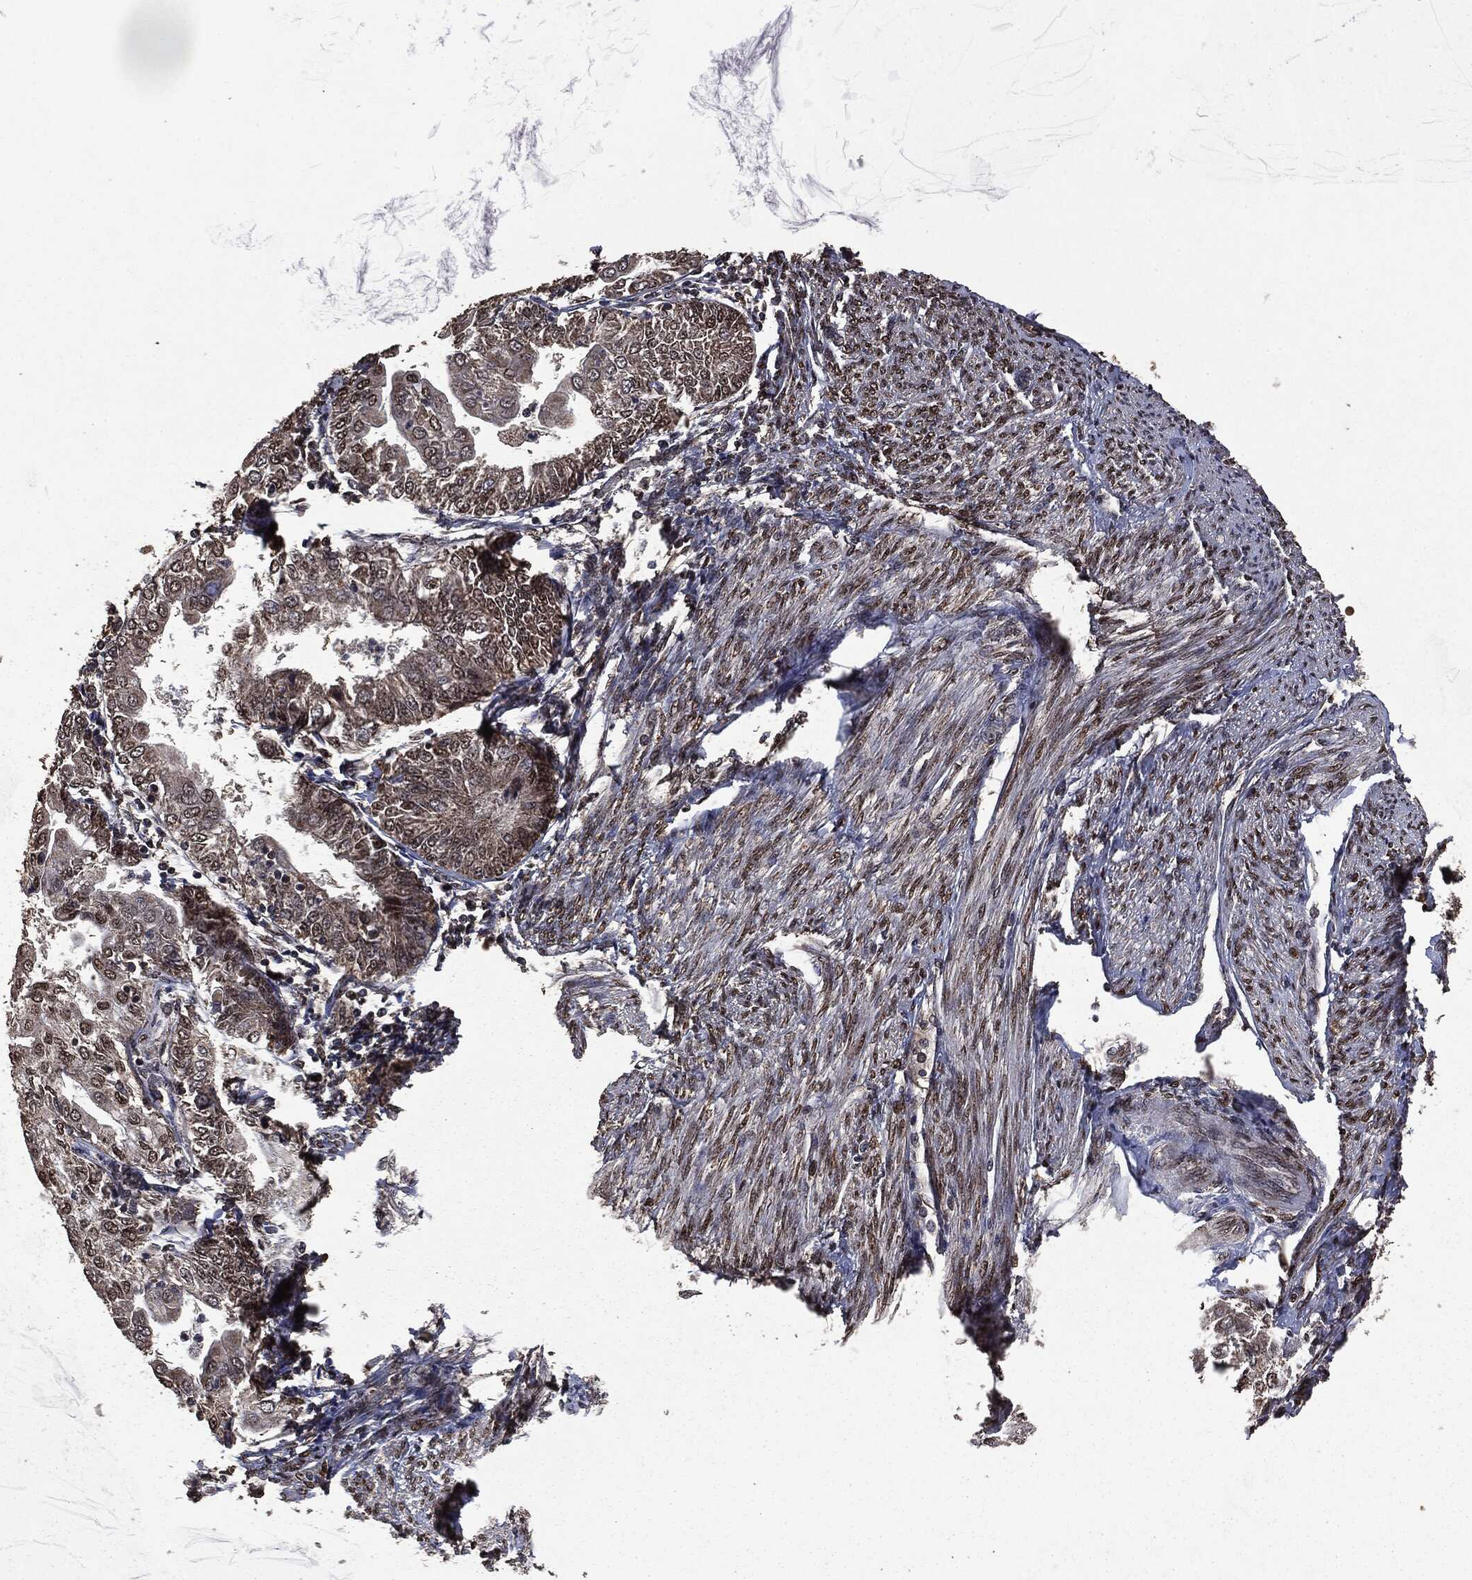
{"staining": {"intensity": "moderate", "quantity": "25%-75%", "location": "cytoplasmic/membranous,nuclear"}, "tissue": "endometrial cancer", "cell_type": "Tumor cells", "image_type": "cancer", "snomed": [{"axis": "morphology", "description": "Adenocarcinoma, NOS"}, {"axis": "topography", "description": "Endometrium"}], "caption": "IHC histopathology image of neoplastic tissue: human adenocarcinoma (endometrial) stained using immunohistochemistry (IHC) shows medium levels of moderate protein expression localized specifically in the cytoplasmic/membranous and nuclear of tumor cells, appearing as a cytoplasmic/membranous and nuclear brown color.", "gene": "PPP6R2", "patient": {"sex": "female", "age": 68}}